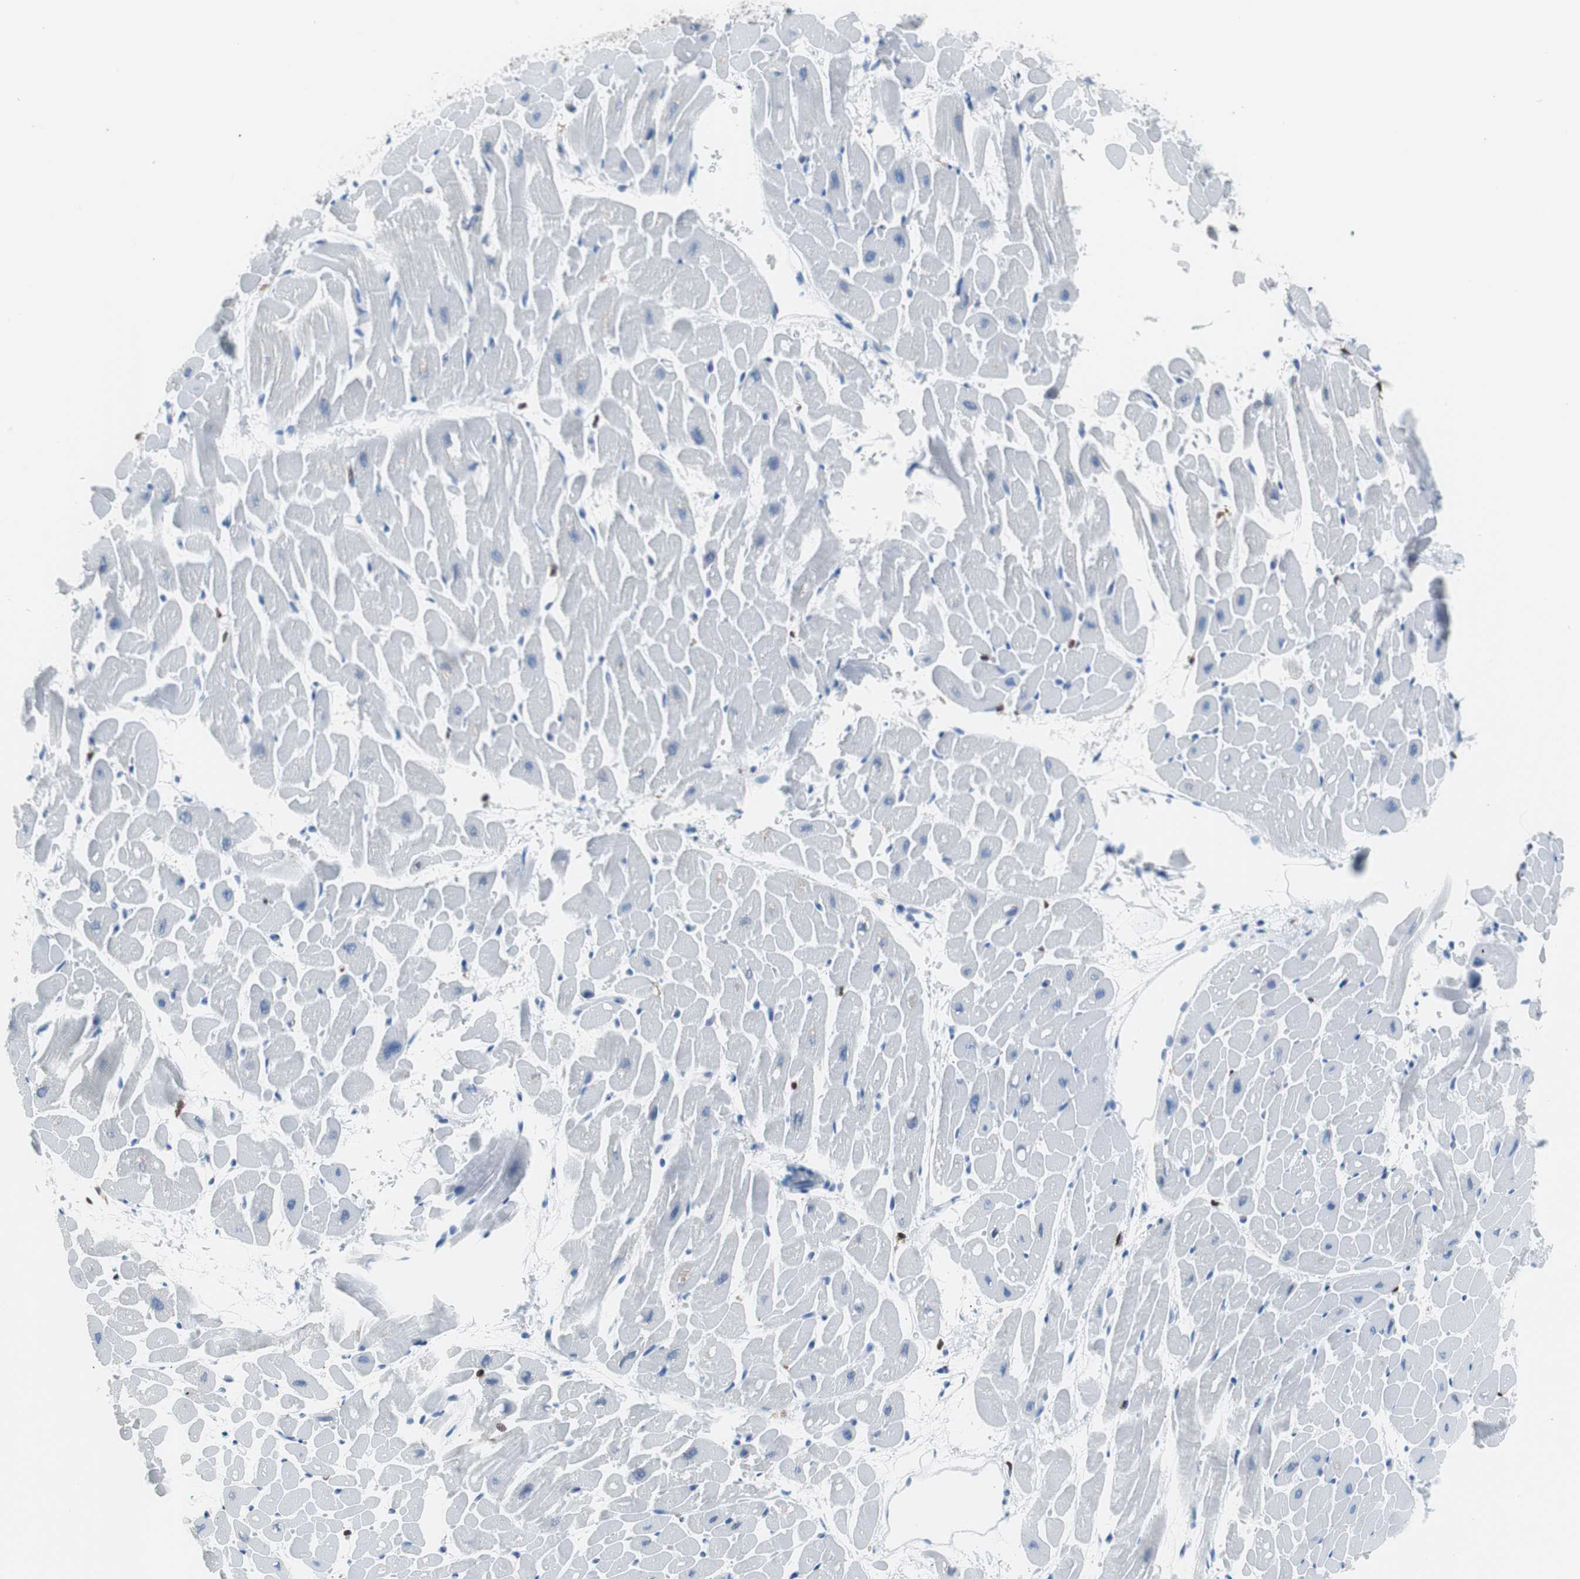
{"staining": {"intensity": "negative", "quantity": "none", "location": "none"}, "tissue": "heart muscle", "cell_type": "Cardiomyocytes", "image_type": "normal", "snomed": [{"axis": "morphology", "description": "Normal tissue, NOS"}, {"axis": "topography", "description": "Heart"}], "caption": "An immunohistochemistry (IHC) micrograph of normal heart muscle is shown. There is no staining in cardiomyocytes of heart muscle. (Immunohistochemistry (ihc), brightfield microscopy, high magnification).", "gene": "SYK", "patient": {"sex": "male", "age": 45}}